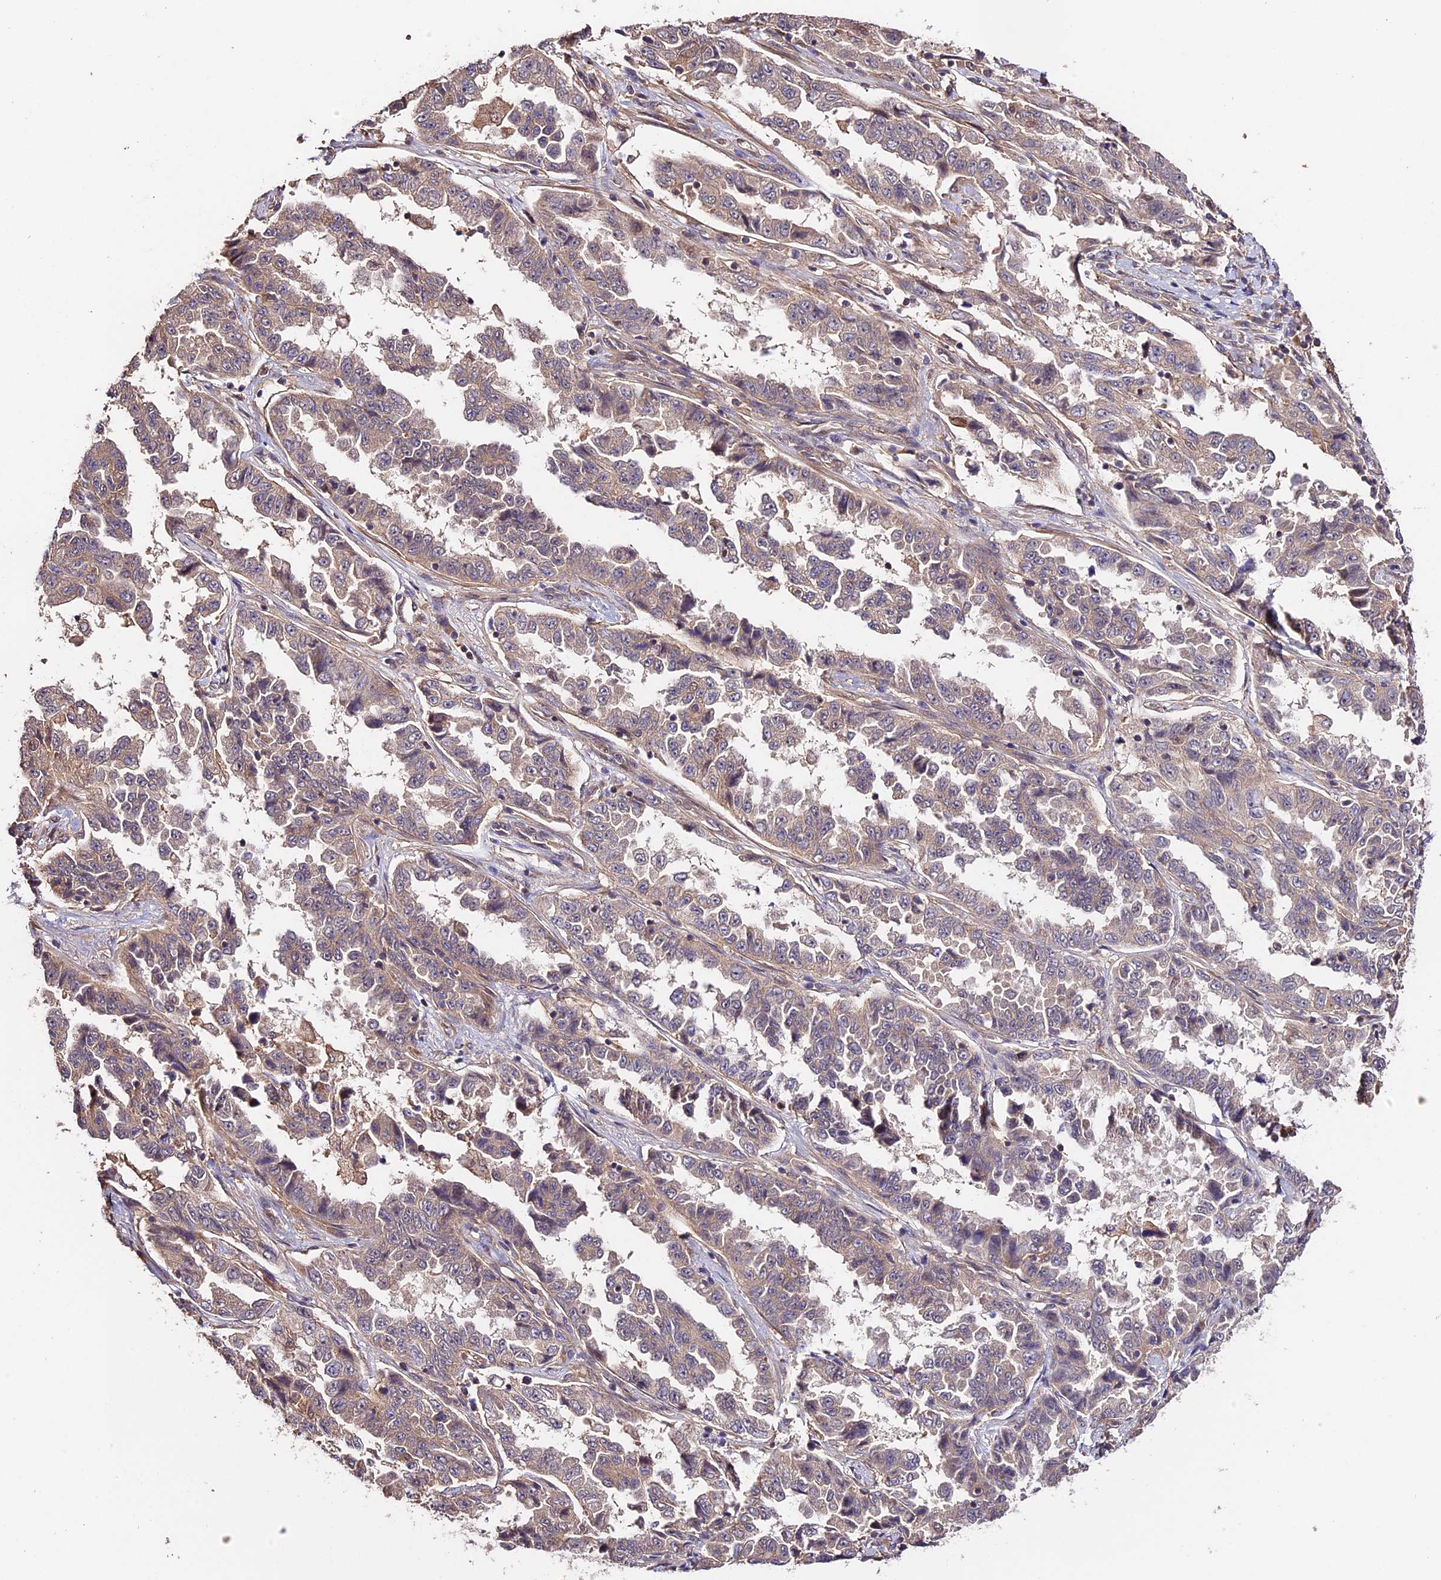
{"staining": {"intensity": "weak", "quantity": "<25%", "location": "cytoplasmic/membranous"}, "tissue": "lung cancer", "cell_type": "Tumor cells", "image_type": "cancer", "snomed": [{"axis": "morphology", "description": "Adenocarcinoma, NOS"}, {"axis": "topography", "description": "Lung"}], "caption": "This photomicrograph is of lung adenocarcinoma stained with IHC to label a protein in brown with the nuclei are counter-stained blue. There is no staining in tumor cells.", "gene": "CES3", "patient": {"sex": "female", "age": 51}}